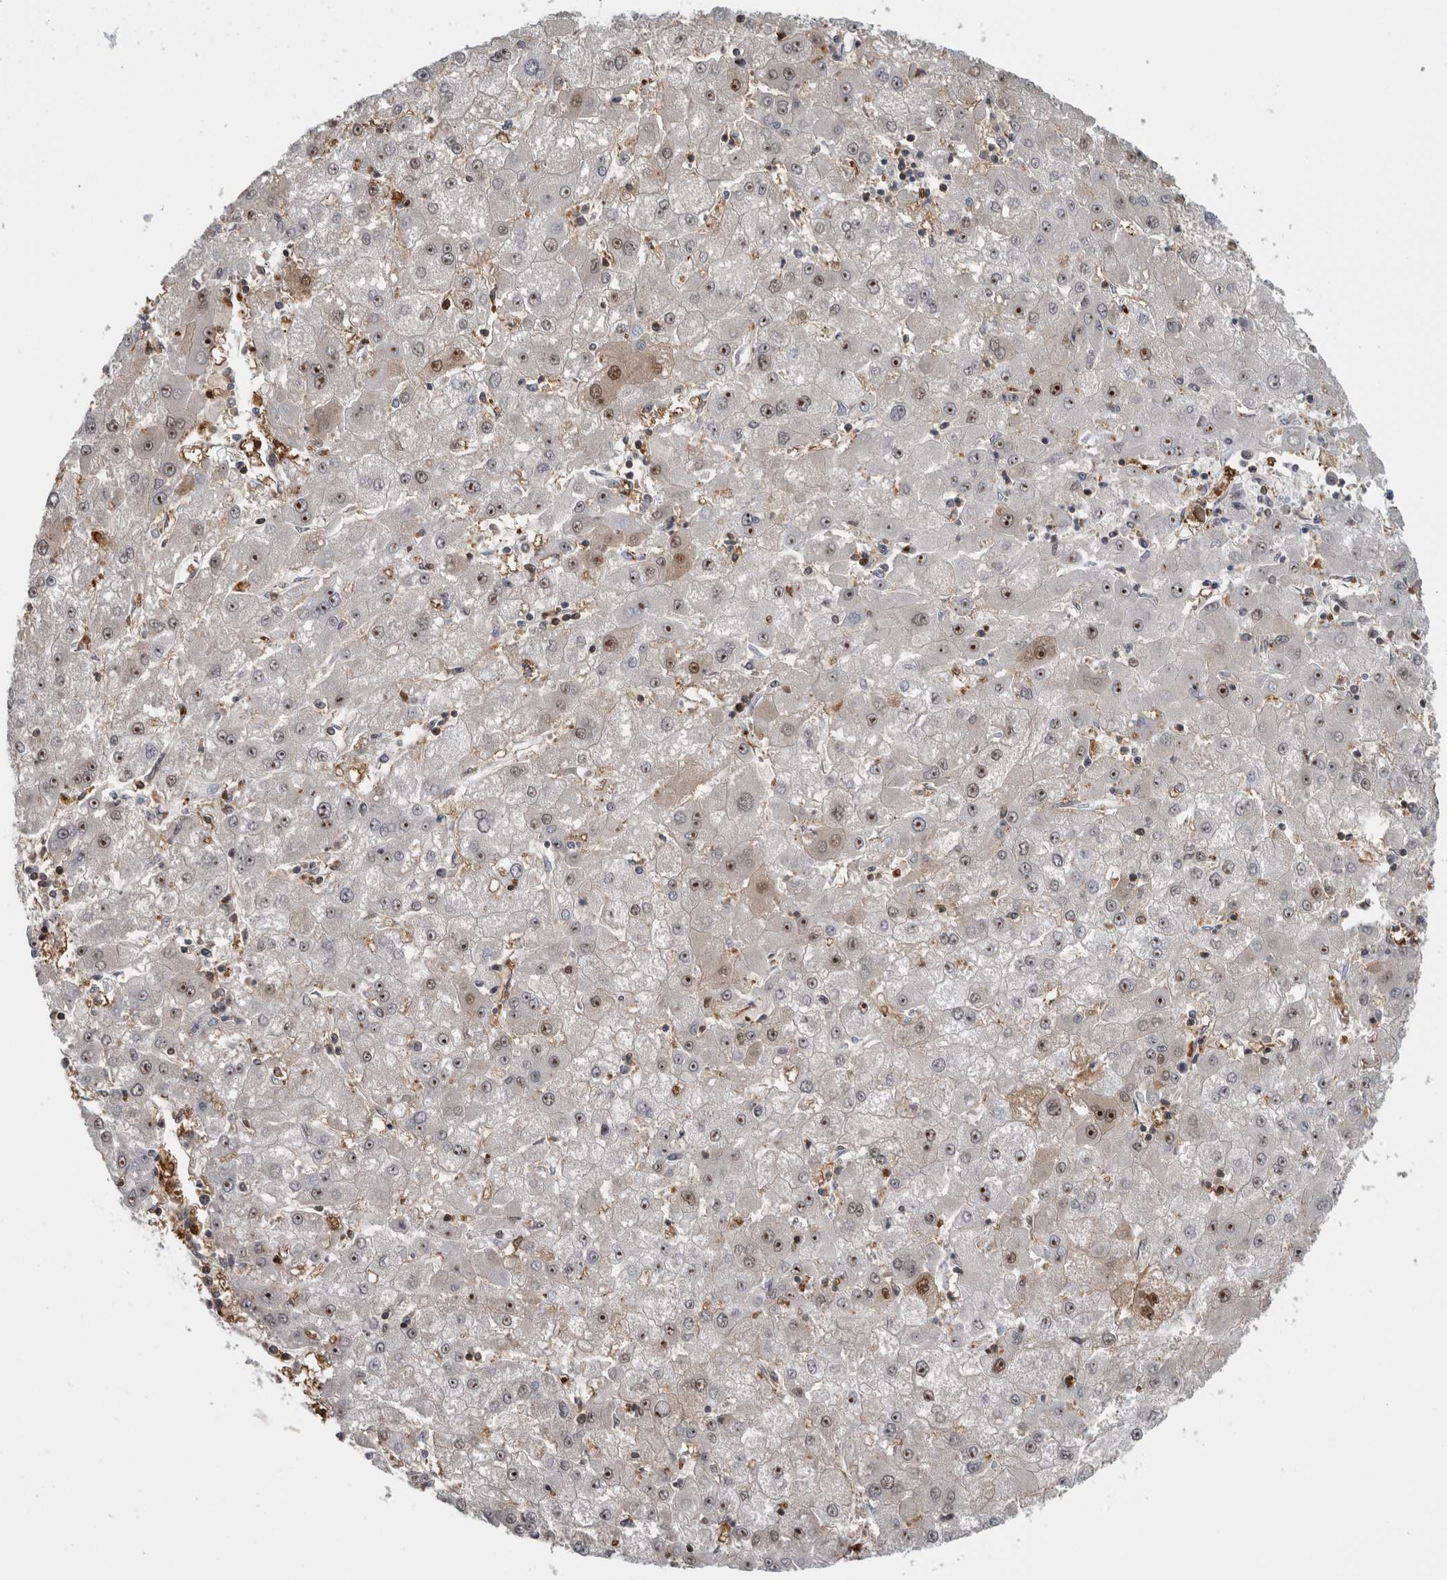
{"staining": {"intensity": "moderate", "quantity": "25%-75%", "location": "nuclear"}, "tissue": "liver cancer", "cell_type": "Tumor cells", "image_type": "cancer", "snomed": [{"axis": "morphology", "description": "Carcinoma, Hepatocellular, NOS"}, {"axis": "topography", "description": "Liver"}], "caption": "Immunohistochemistry (IHC) photomicrograph of liver cancer stained for a protein (brown), which reveals medium levels of moderate nuclear expression in about 25%-75% of tumor cells.", "gene": "TDRD7", "patient": {"sex": "male", "age": 72}}